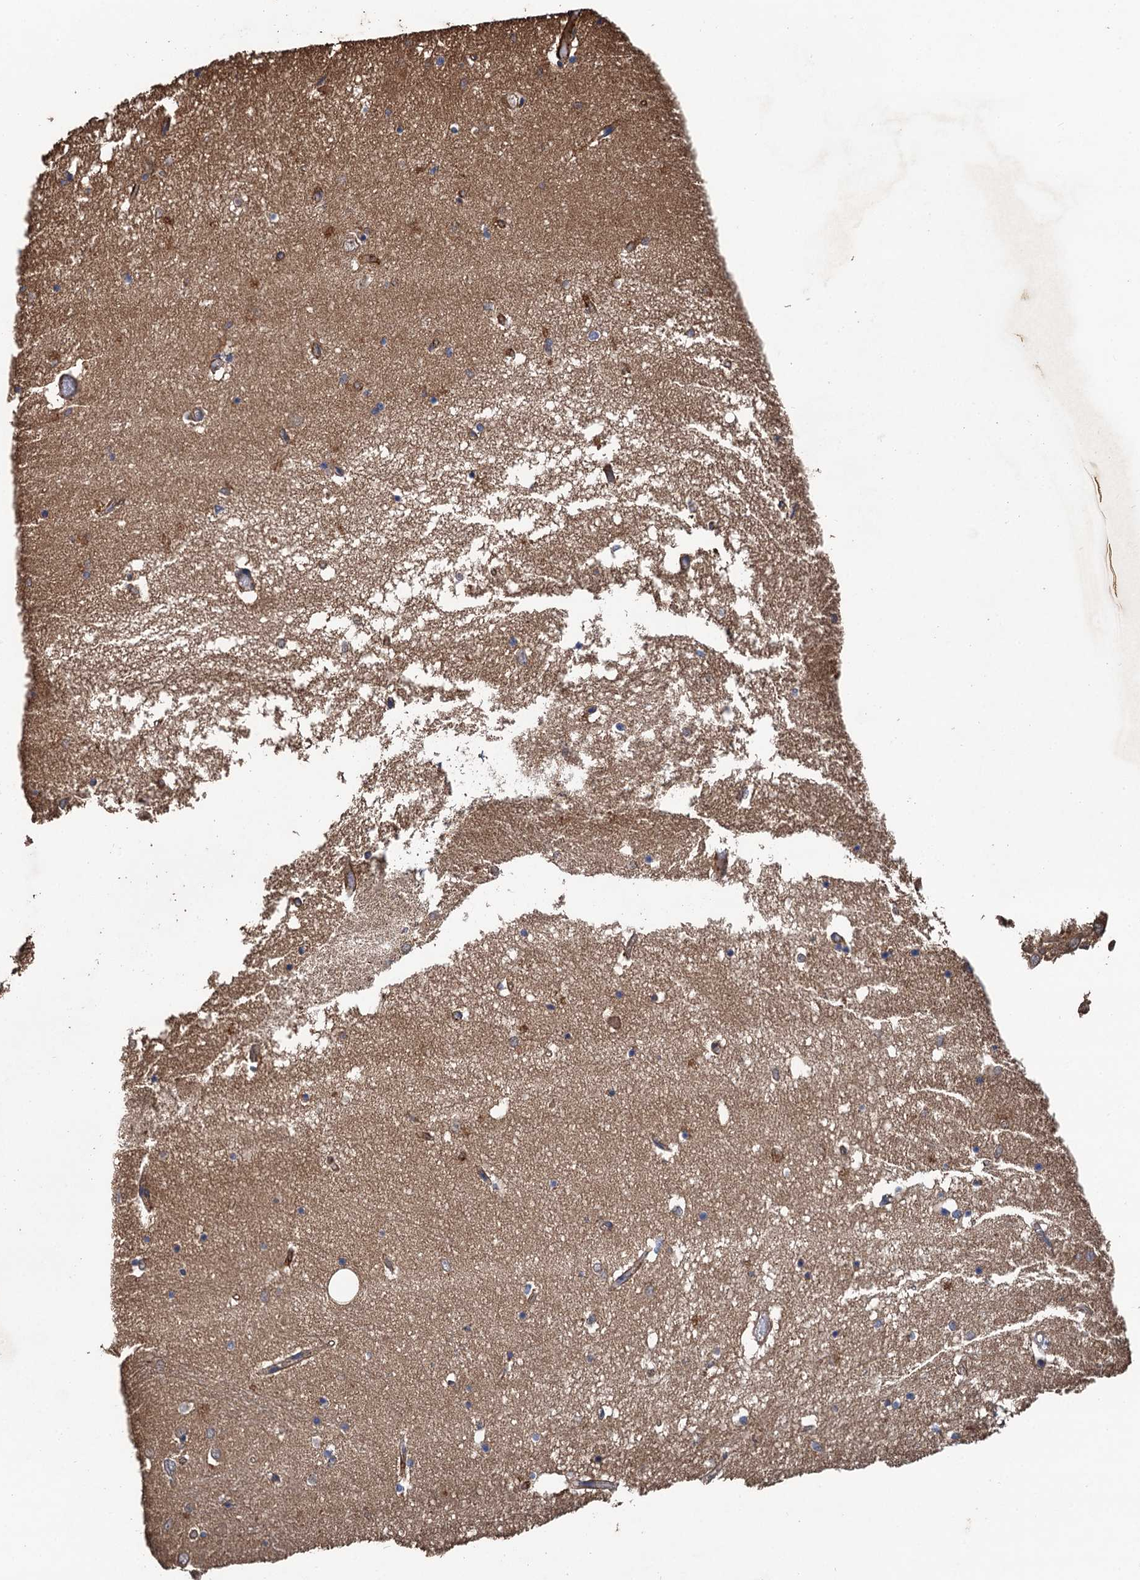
{"staining": {"intensity": "weak", "quantity": "<25%", "location": "cytoplasmic/membranous"}, "tissue": "hippocampus", "cell_type": "Glial cells", "image_type": "normal", "snomed": [{"axis": "morphology", "description": "Normal tissue, NOS"}, {"axis": "topography", "description": "Hippocampus"}], "caption": "An image of human hippocampus is negative for staining in glial cells. (Brightfield microscopy of DAB immunohistochemistry at high magnification).", "gene": "TMEM39B", "patient": {"sex": "male", "age": 70}}